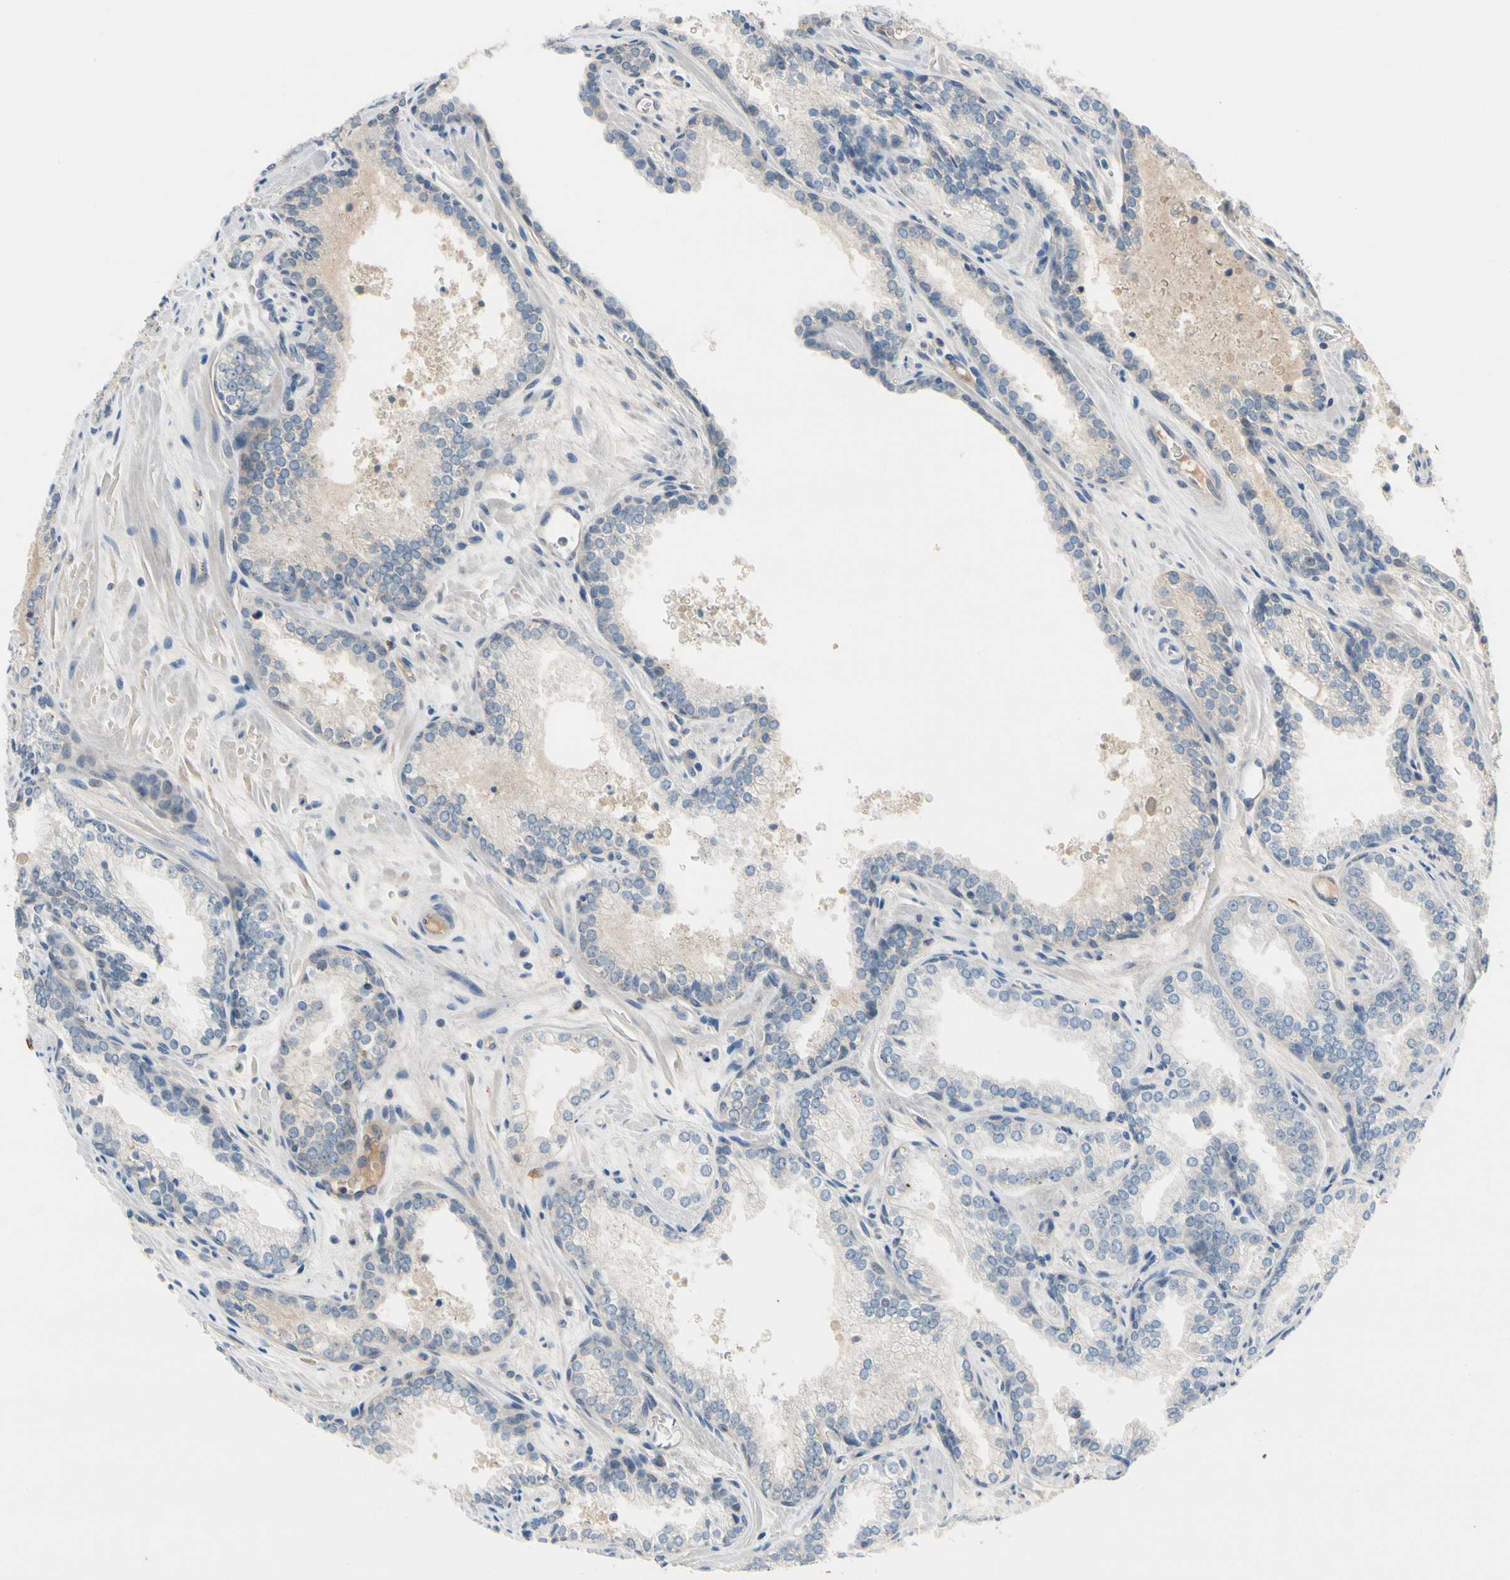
{"staining": {"intensity": "negative", "quantity": "none", "location": "none"}, "tissue": "prostate cancer", "cell_type": "Tumor cells", "image_type": "cancer", "snomed": [{"axis": "morphology", "description": "Adenocarcinoma, Low grade"}, {"axis": "topography", "description": "Prostate"}], "caption": "Micrograph shows no protein expression in tumor cells of prostate cancer tissue. Nuclei are stained in blue.", "gene": "CNDP1", "patient": {"sex": "male", "age": 60}}